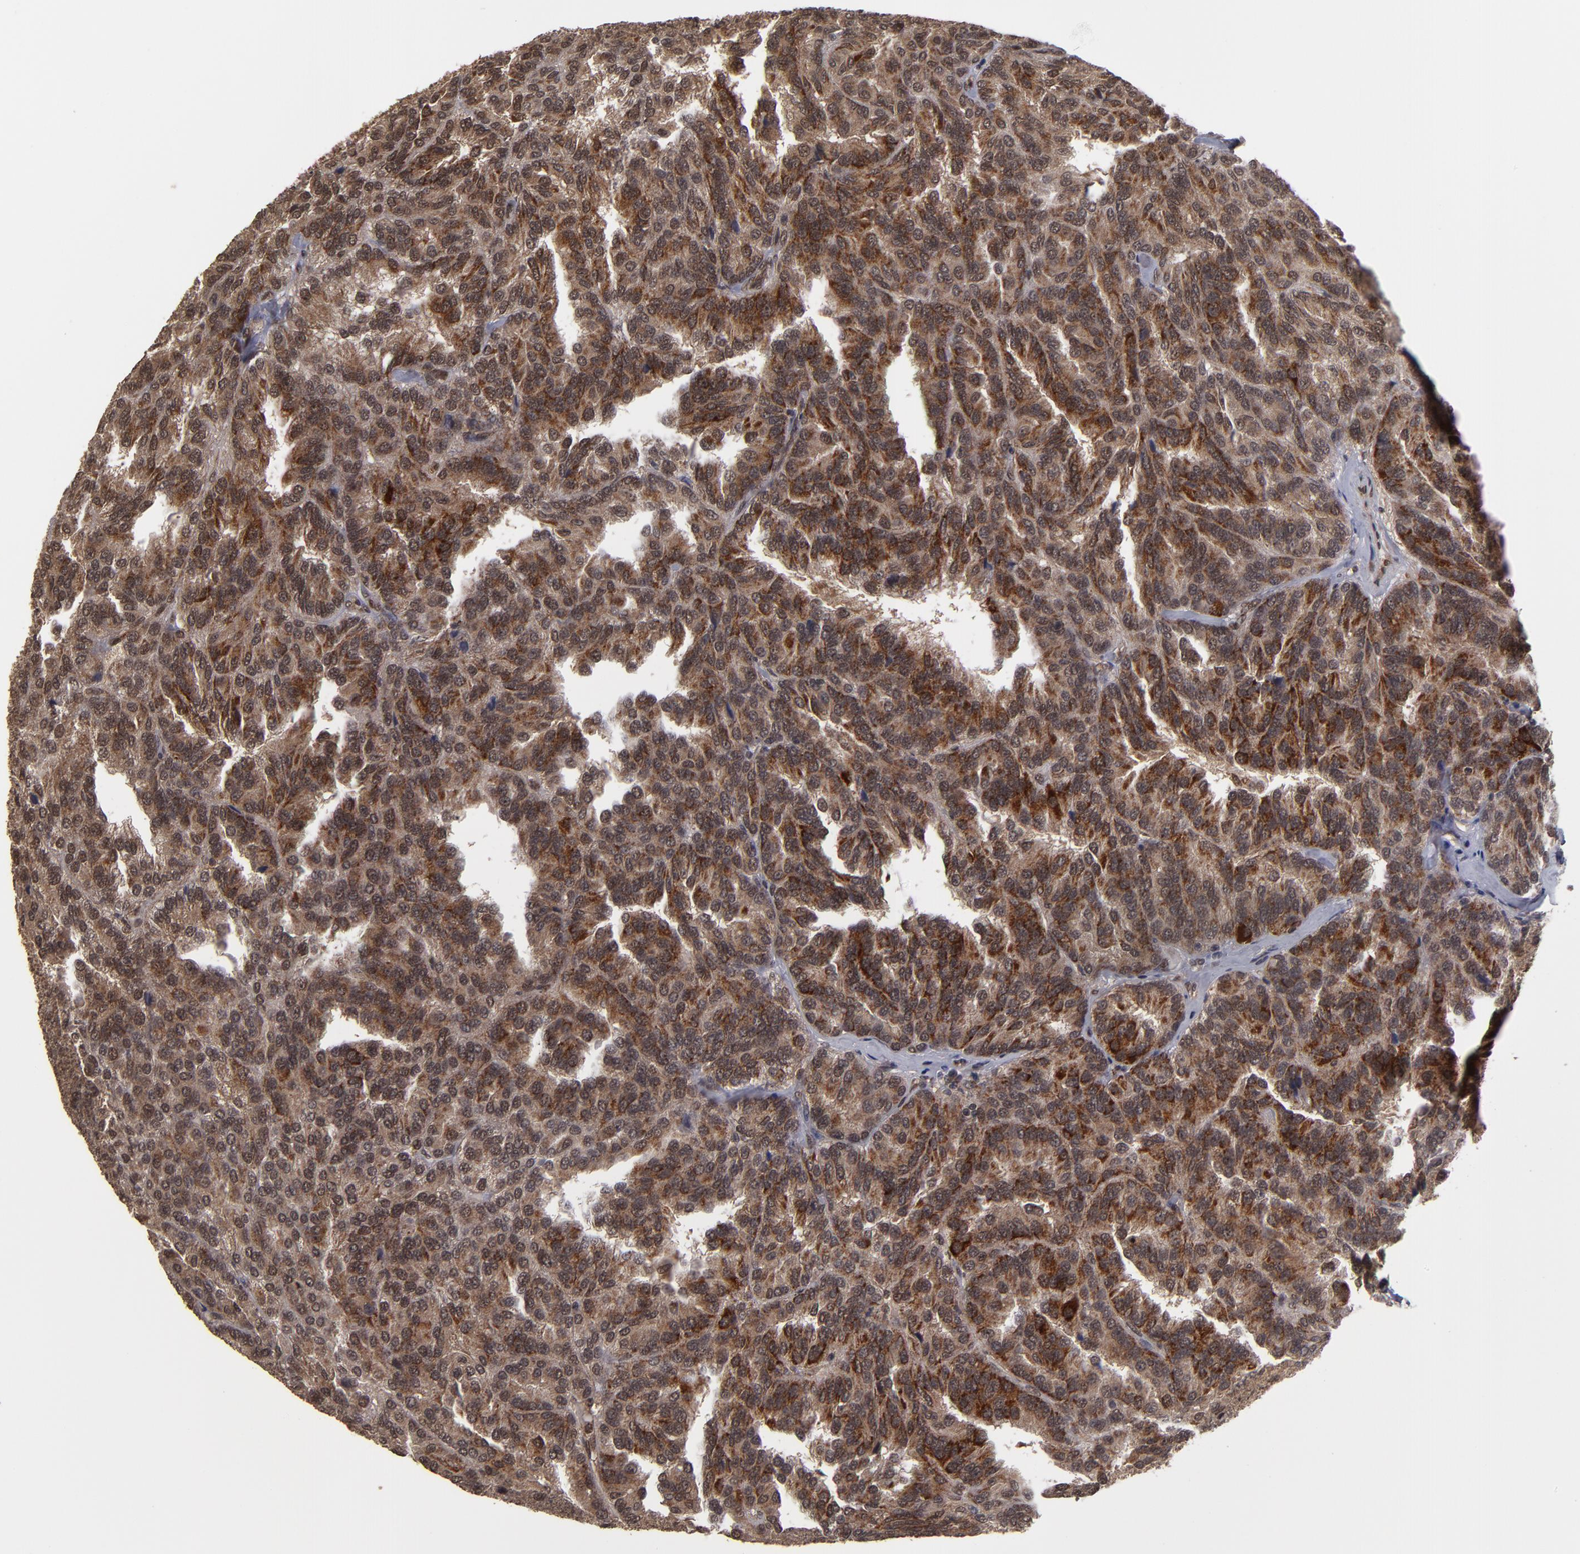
{"staining": {"intensity": "strong", "quantity": ">75%", "location": "cytoplasmic/membranous"}, "tissue": "renal cancer", "cell_type": "Tumor cells", "image_type": "cancer", "snomed": [{"axis": "morphology", "description": "Adenocarcinoma, NOS"}, {"axis": "topography", "description": "Kidney"}], "caption": "A high amount of strong cytoplasmic/membranous staining is present in approximately >75% of tumor cells in renal cancer (adenocarcinoma) tissue. The staining was performed using DAB (3,3'-diaminobenzidine) to visualize the protein expression in brown, while the nuclei were stained in blue with hematoxylin (Magnification: 20x).", "gene": "CUL5", "patient": {"sex": "male", "age": 46}}